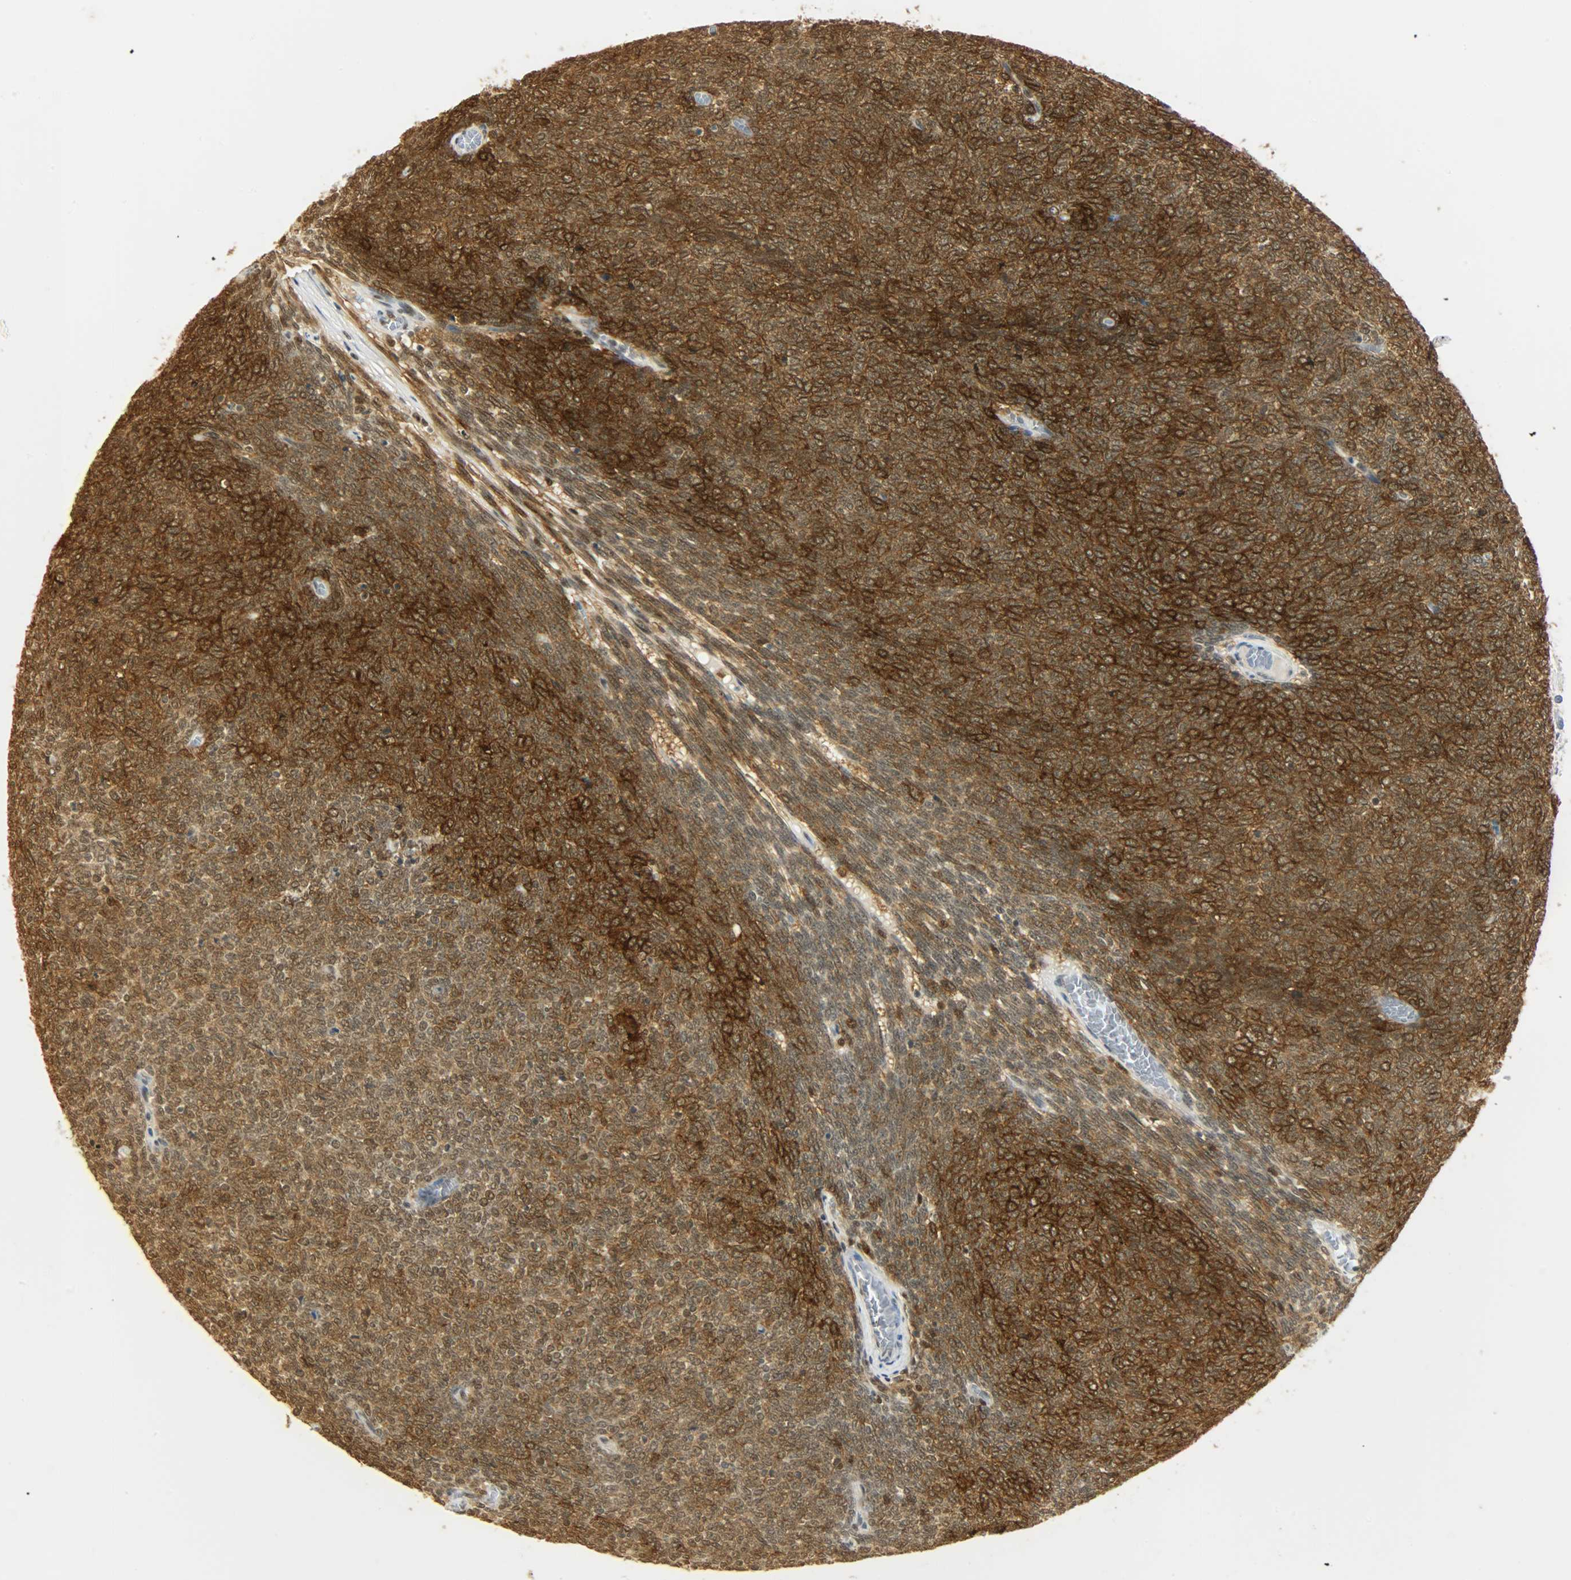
{"staining": {"intensity": "strong", "quantity": ">75%", "location": "cytoplasmic/membranous"}, "tissue": "renal cancer", "cell_type": "Tumor cells", "image_type": "cancer", "snomed": [{"axis": "morphology", "description": "Neoplasm, malignant, NOS"}, {"axis": "topography", "description": "Kidney"}], "caption": "Renal malignant neoplasm stained with a brown dye exhibits strong cytoplasmic/membranous positive staining in approximately >75% of tumor cells.", "gene": "NGFR", "patient": {"sex": "male", "age": 28}}